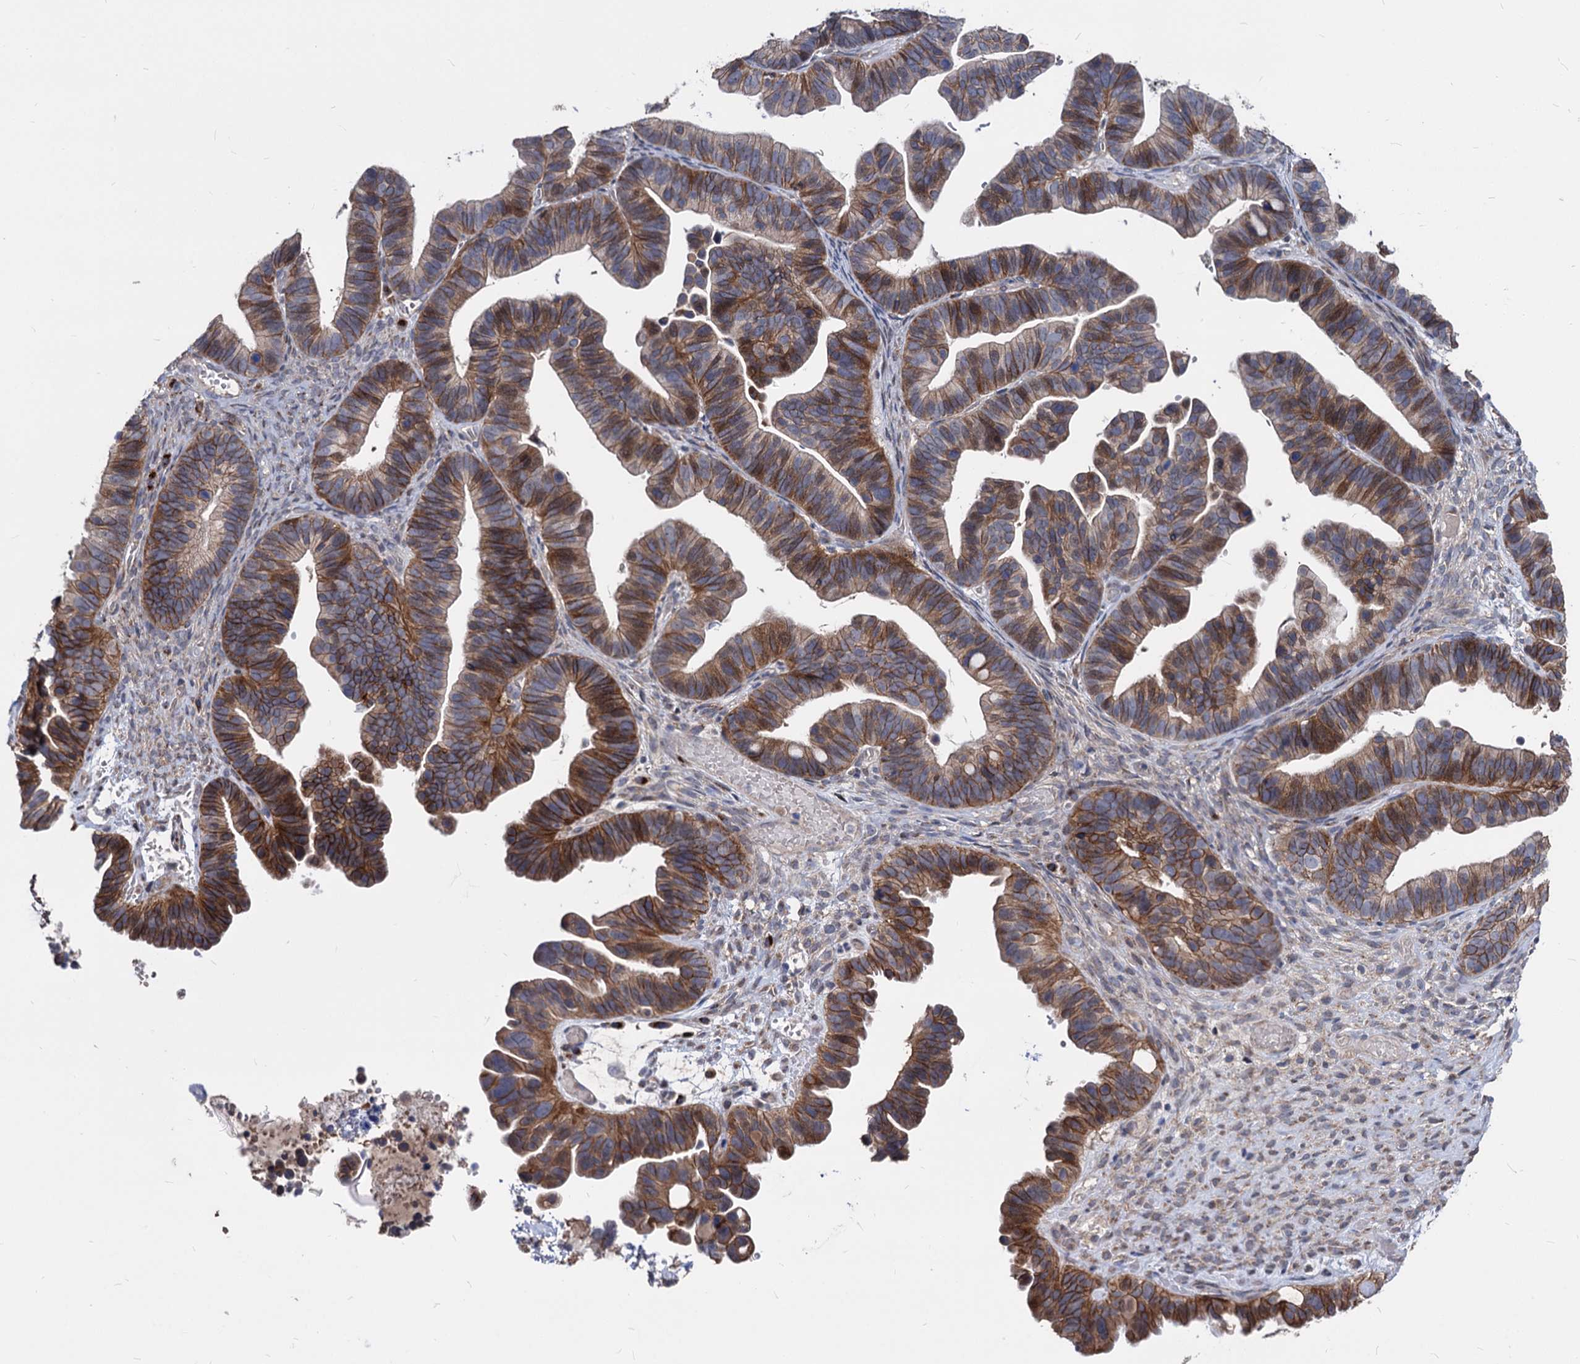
{"staining": {"intensity": "strong", "quantity": ">75%", "location": "cytoplasmic/membranous"}, "tissue": "ovarian cancer", "cell_type": "Tumor cells", "image_type": "cancer", "snomed": [{"axis": "morphology", "description": "Cystadenocarcinoma, serous, NOS"}, {"axis": "topography", "description": "Ovary"}], "caption": "Immunohistochemical staining of ovarian cancer (serous cystadenocarcinoma) reveals high levels of strong cytoplasmic/membranous protein expression in about >75% of tumor cells.", "gene": "SMAGP", "patient": {"sex": "female", "age": 56}}